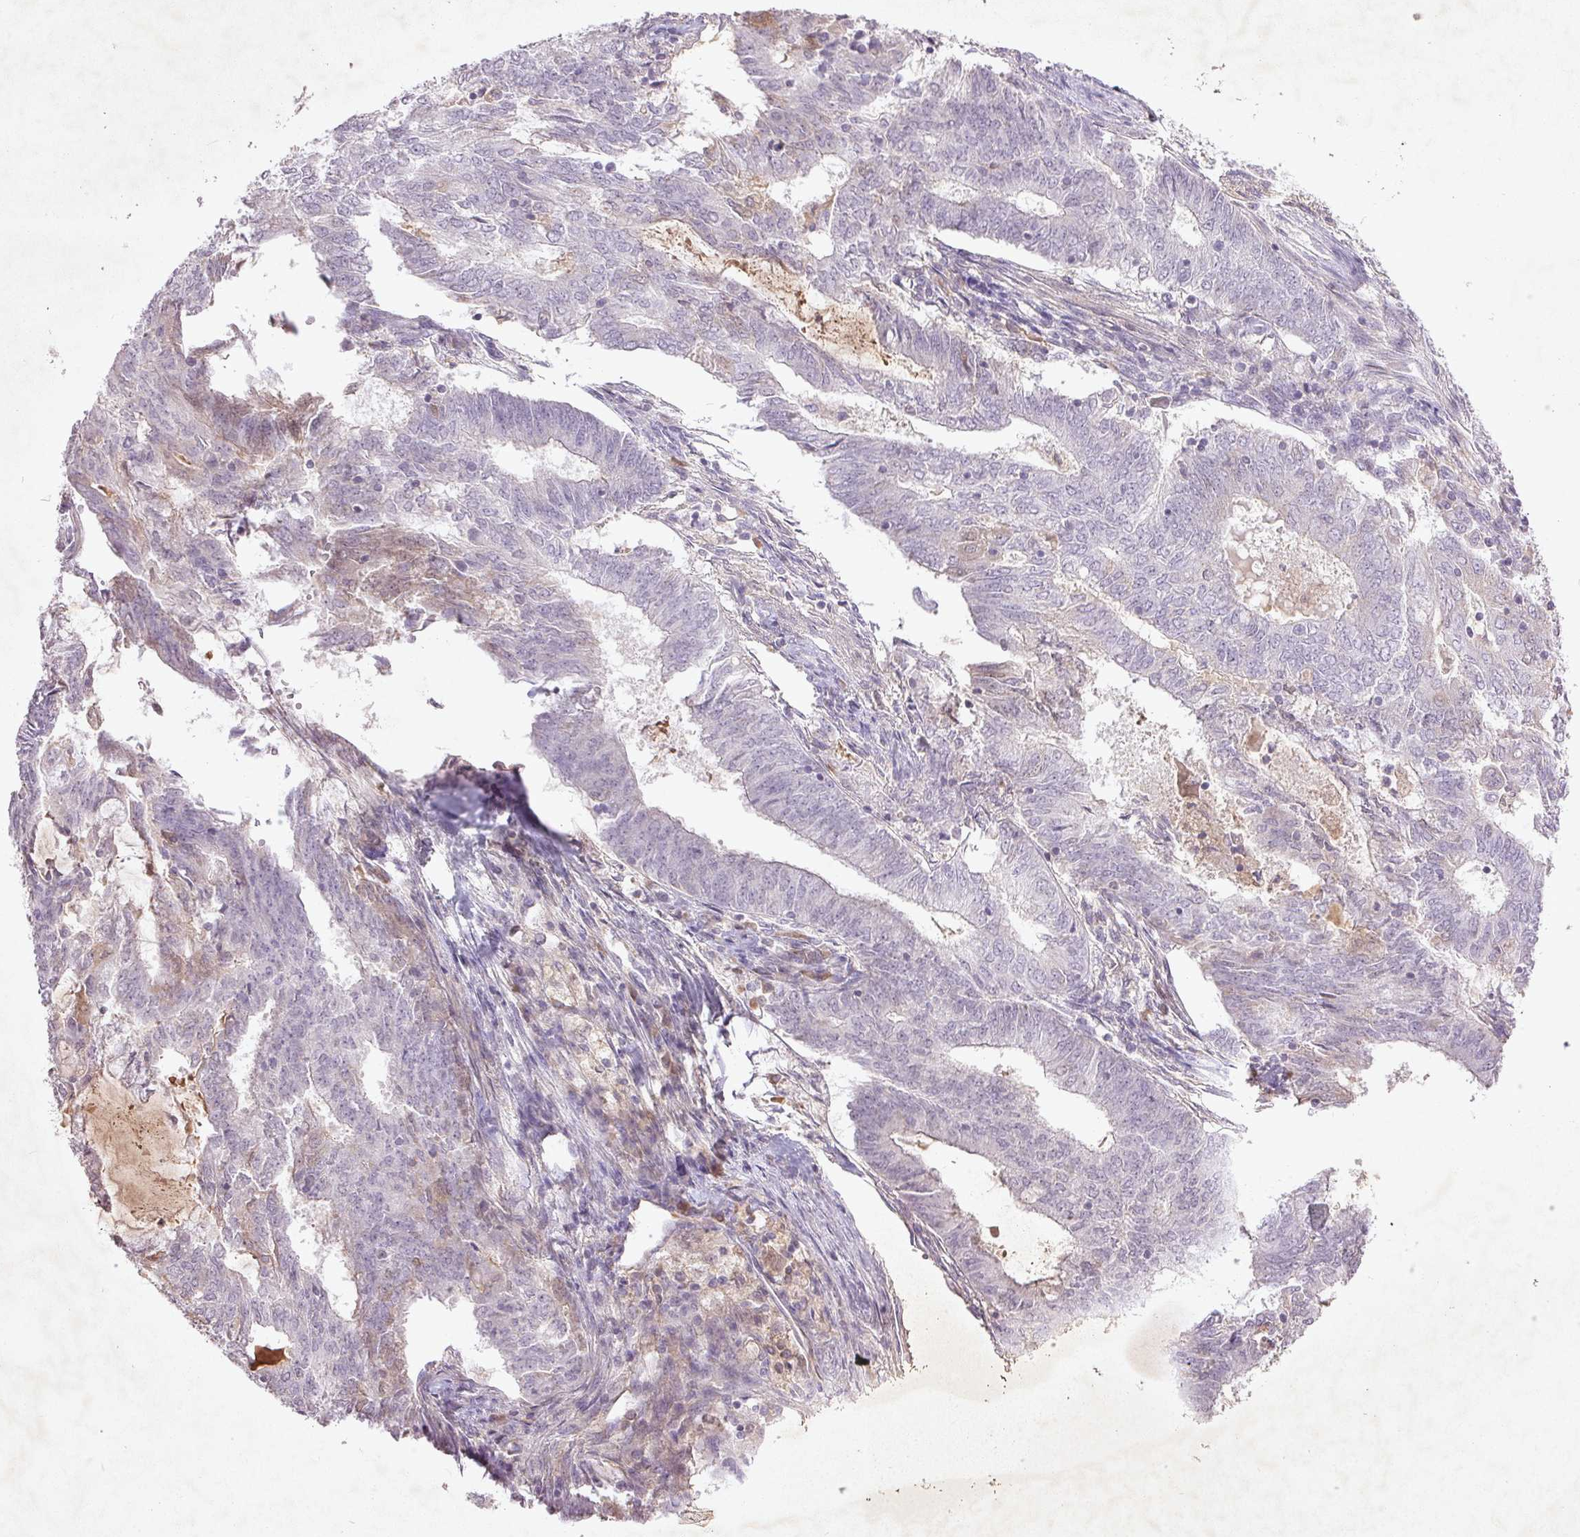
{"staining": {"intensity": "negative", "quantity": "none", "location": "none"}, "tissue": "endometrial cancer", "cell_type": "Tumor cells", "image_type": "cancer", "snomed": [{"axis": "morphology", "description": "Adenocarcinoma, NOS"}, {"axis": "topography", "description": "Endometrium"}], "caption": "Tumor cells show no significant staining in endometrial adenocarcinoma.", "gene": "FAM168B", "patient": {"sex": "female", "age": 62}}